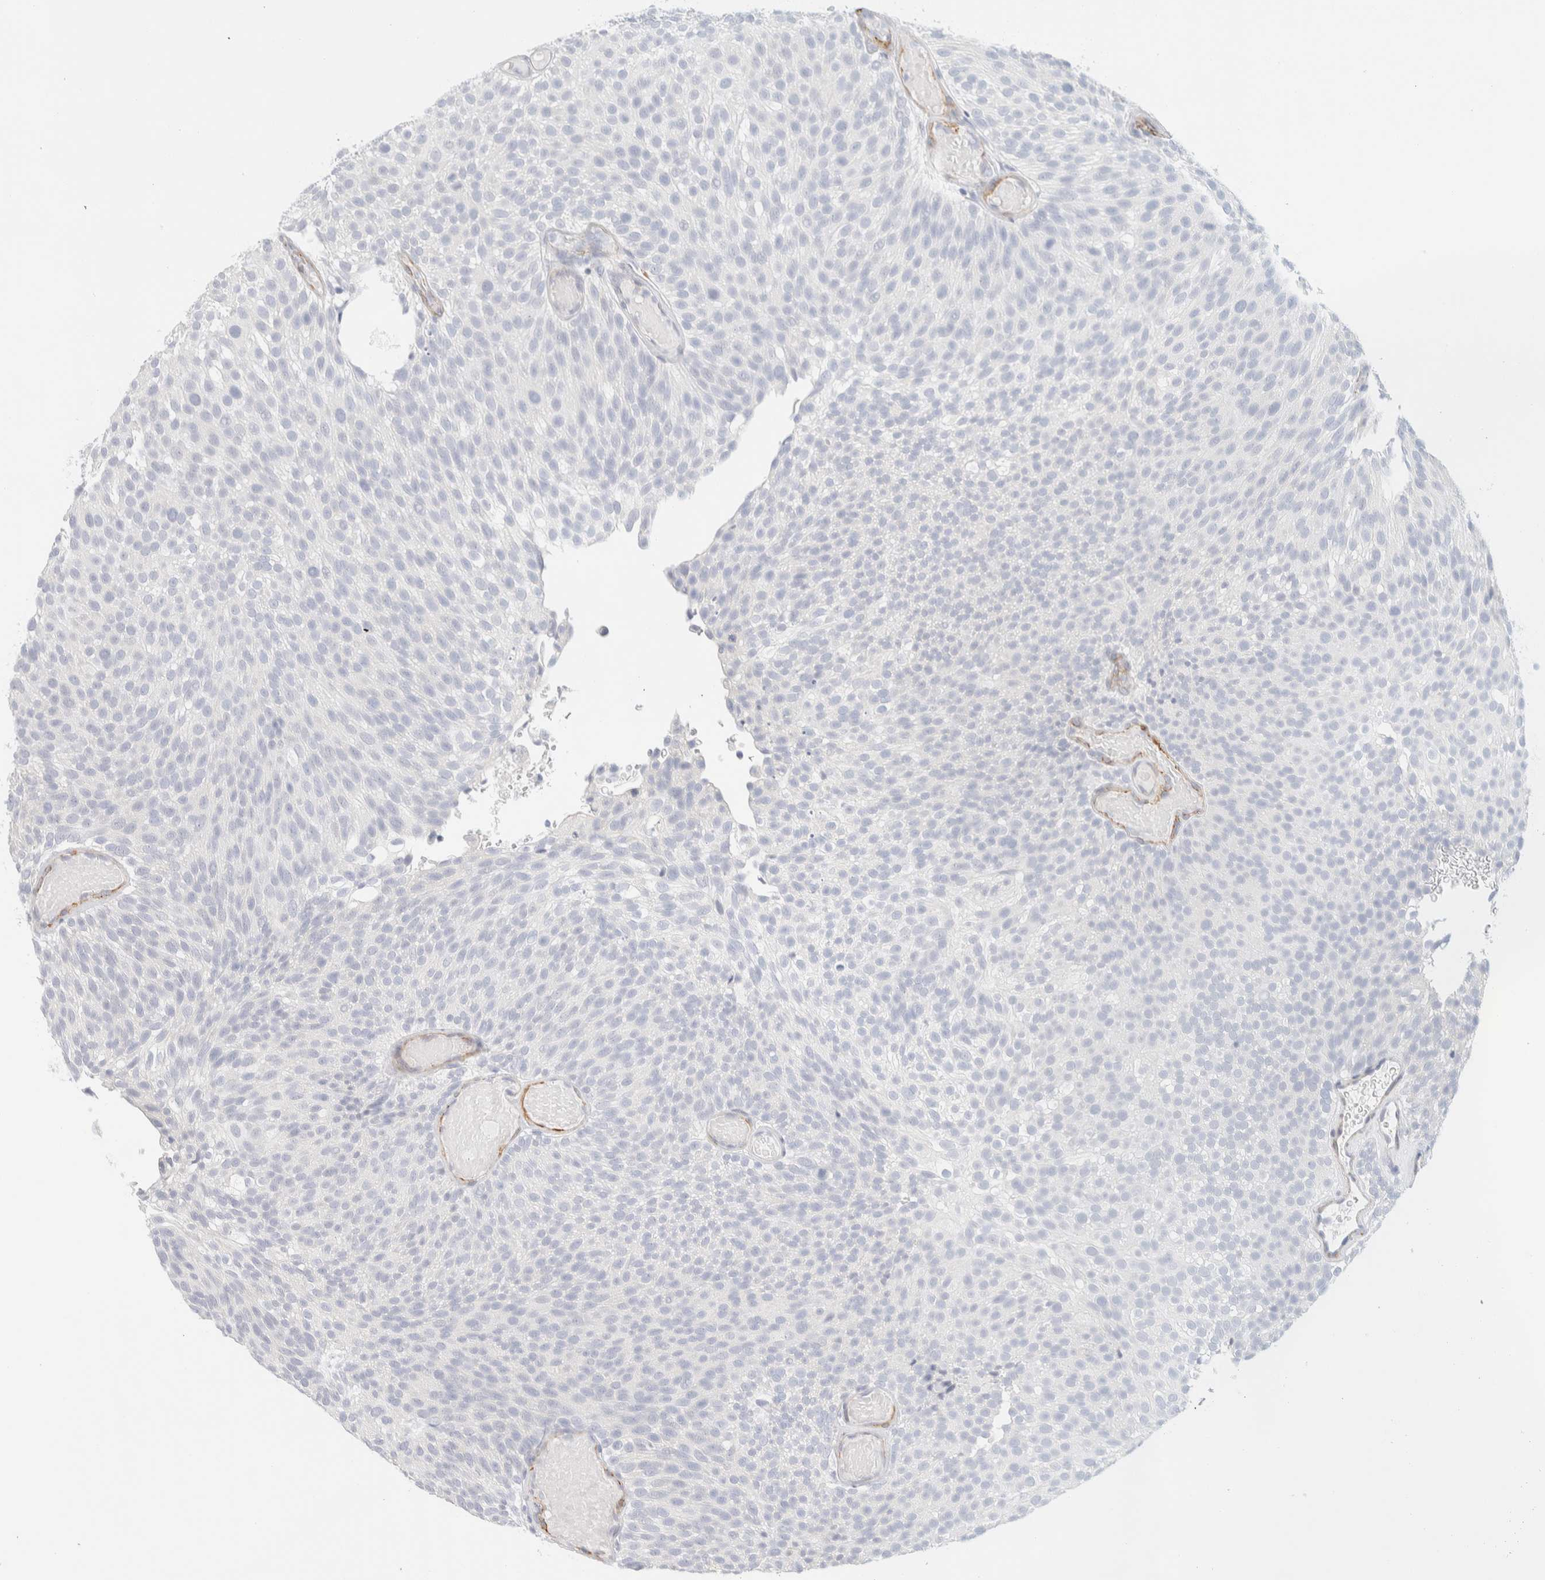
{"staining": {"intensity": "negative", "quantity": "none", "location": "none"}, "tissue": "urothelial cancer", "cell_type": "Tumor cells", "image_type": "cancer", "snomed": [{"axis": "morphology", "description": "Urothelial carcinoma, Low grade"}, {"axis": "topography", "description": "Urinary bladder"}], "caption": "Human urothelial cancer stained for a protein using immunohistochemistry demonstrates no staining in tumor cells.", "gene": "AFMID", "patient": {"sex": "male", "age": 78}}